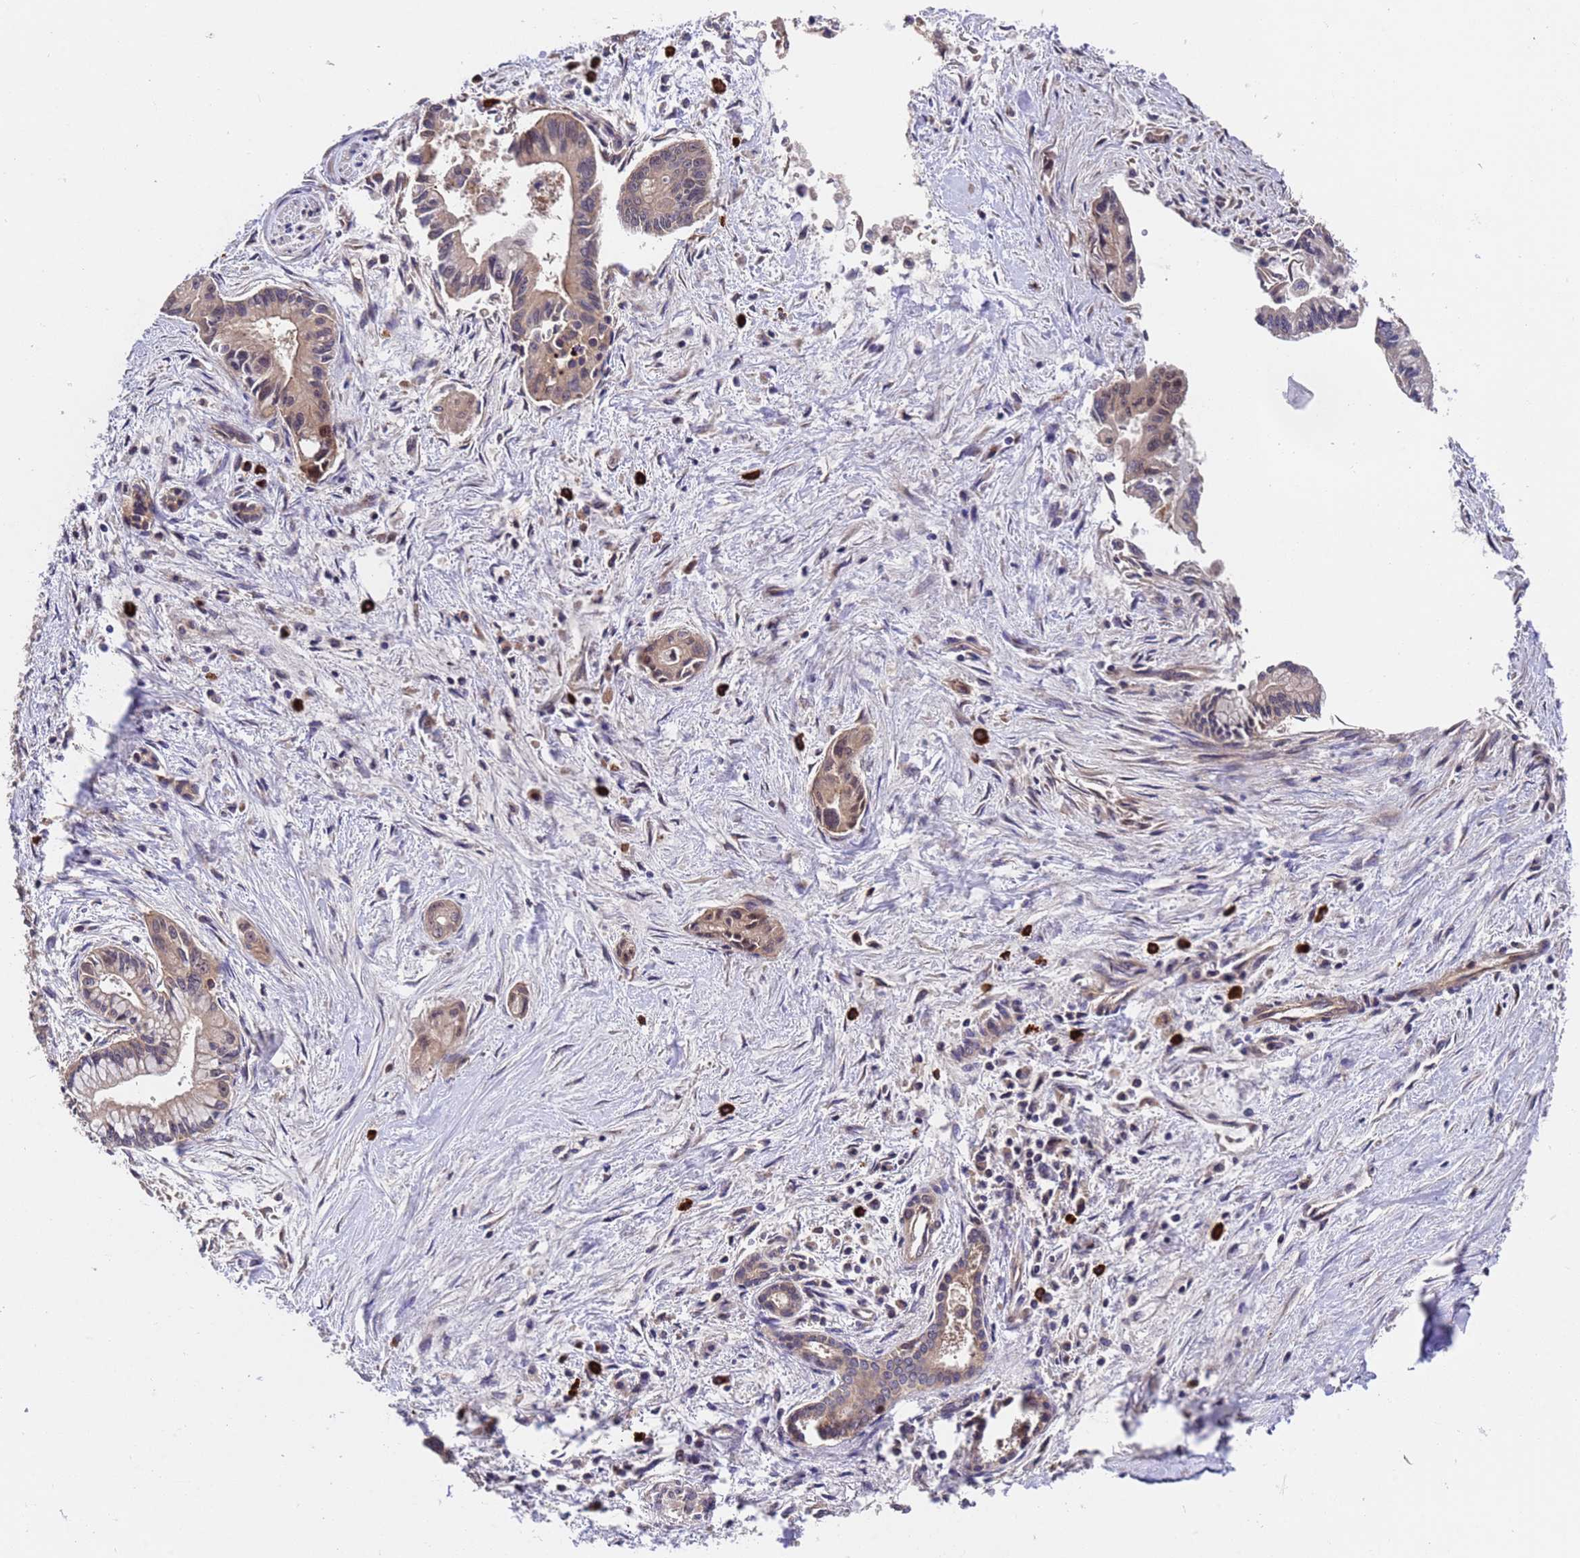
{"staining": {"intensity": "weak", "quantity": ">75%", "location": "cytoplasmic/membranous"}, "tissue": "pancreatic cancer", "cell_type": "Tumor cells", "image_type": "cancer", "snomed": [{"axis": "morphology", "description": "Adenocarcinoma, NOS"}, {"axis": "topography", "description": "Pancreas"}], "caption": "Immunohistochemistry (IHC) image of human pancreatic cancer stained for a protein (brown), which displays low levels of weak cytoplasmic/membranous expression in approximately >75% of tumor cells.", "gene": "TSR3", "patient": {"sex": "male", "age": 70}}